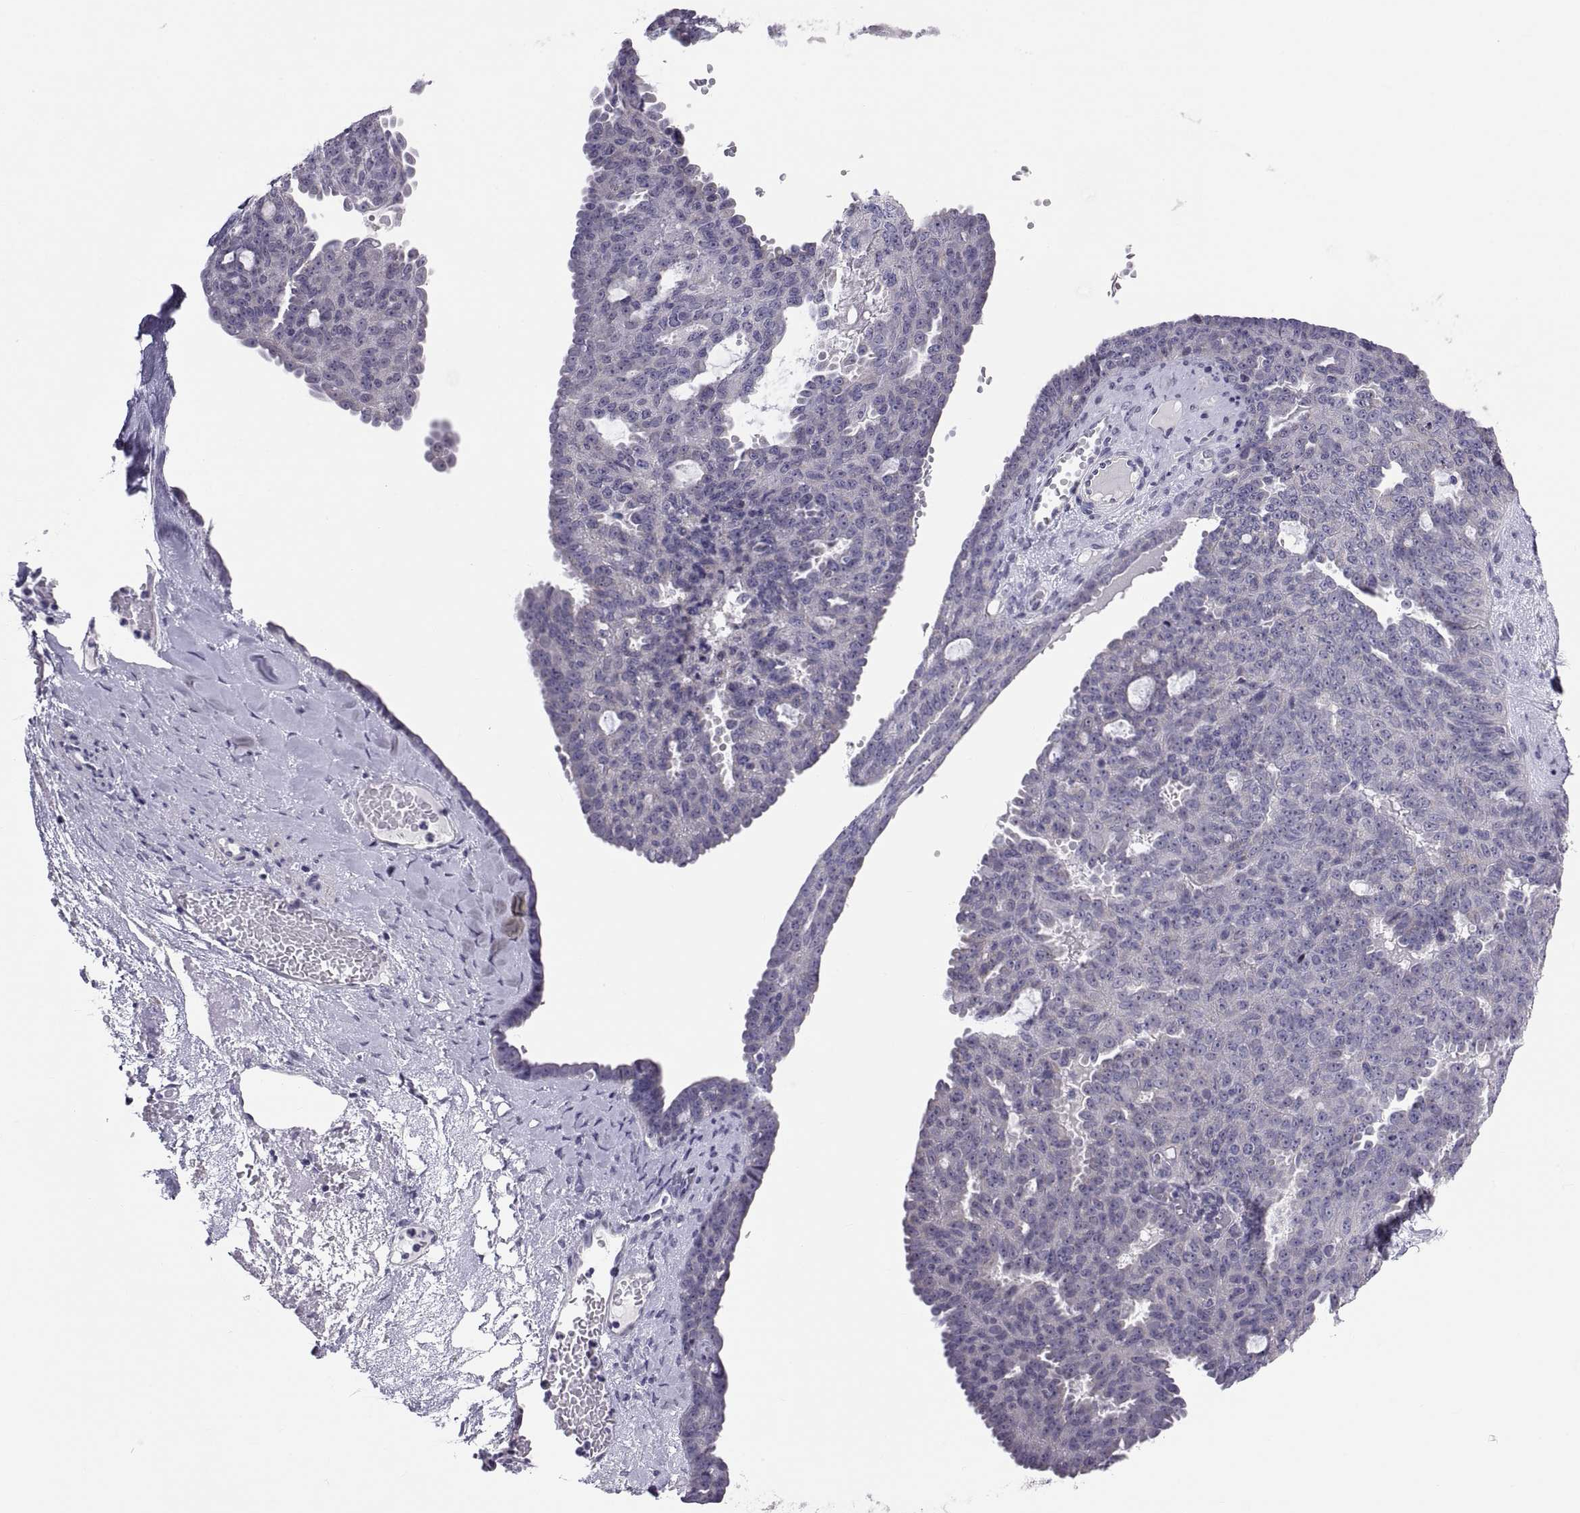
{"staining": {"intensity": "negative", "quantity": "none", "location": "none"}, "tissue": "ovarian cancer", "cell_type": "Tumor cells", "image_type": "cancer", "snomed": [{"axis": "morphology", "description": "Cystadenocarcinoma, serous, NOS"}, {"axis": "topography", "description": "Ovary"}], "caption": "Serous cystadenocarcinoma (ovarian) was stained to show a protein in brown. There is no significant staining in tumor cells.", "gene": "FAM170A", "patient": {"sex": "female", "age": 71}}